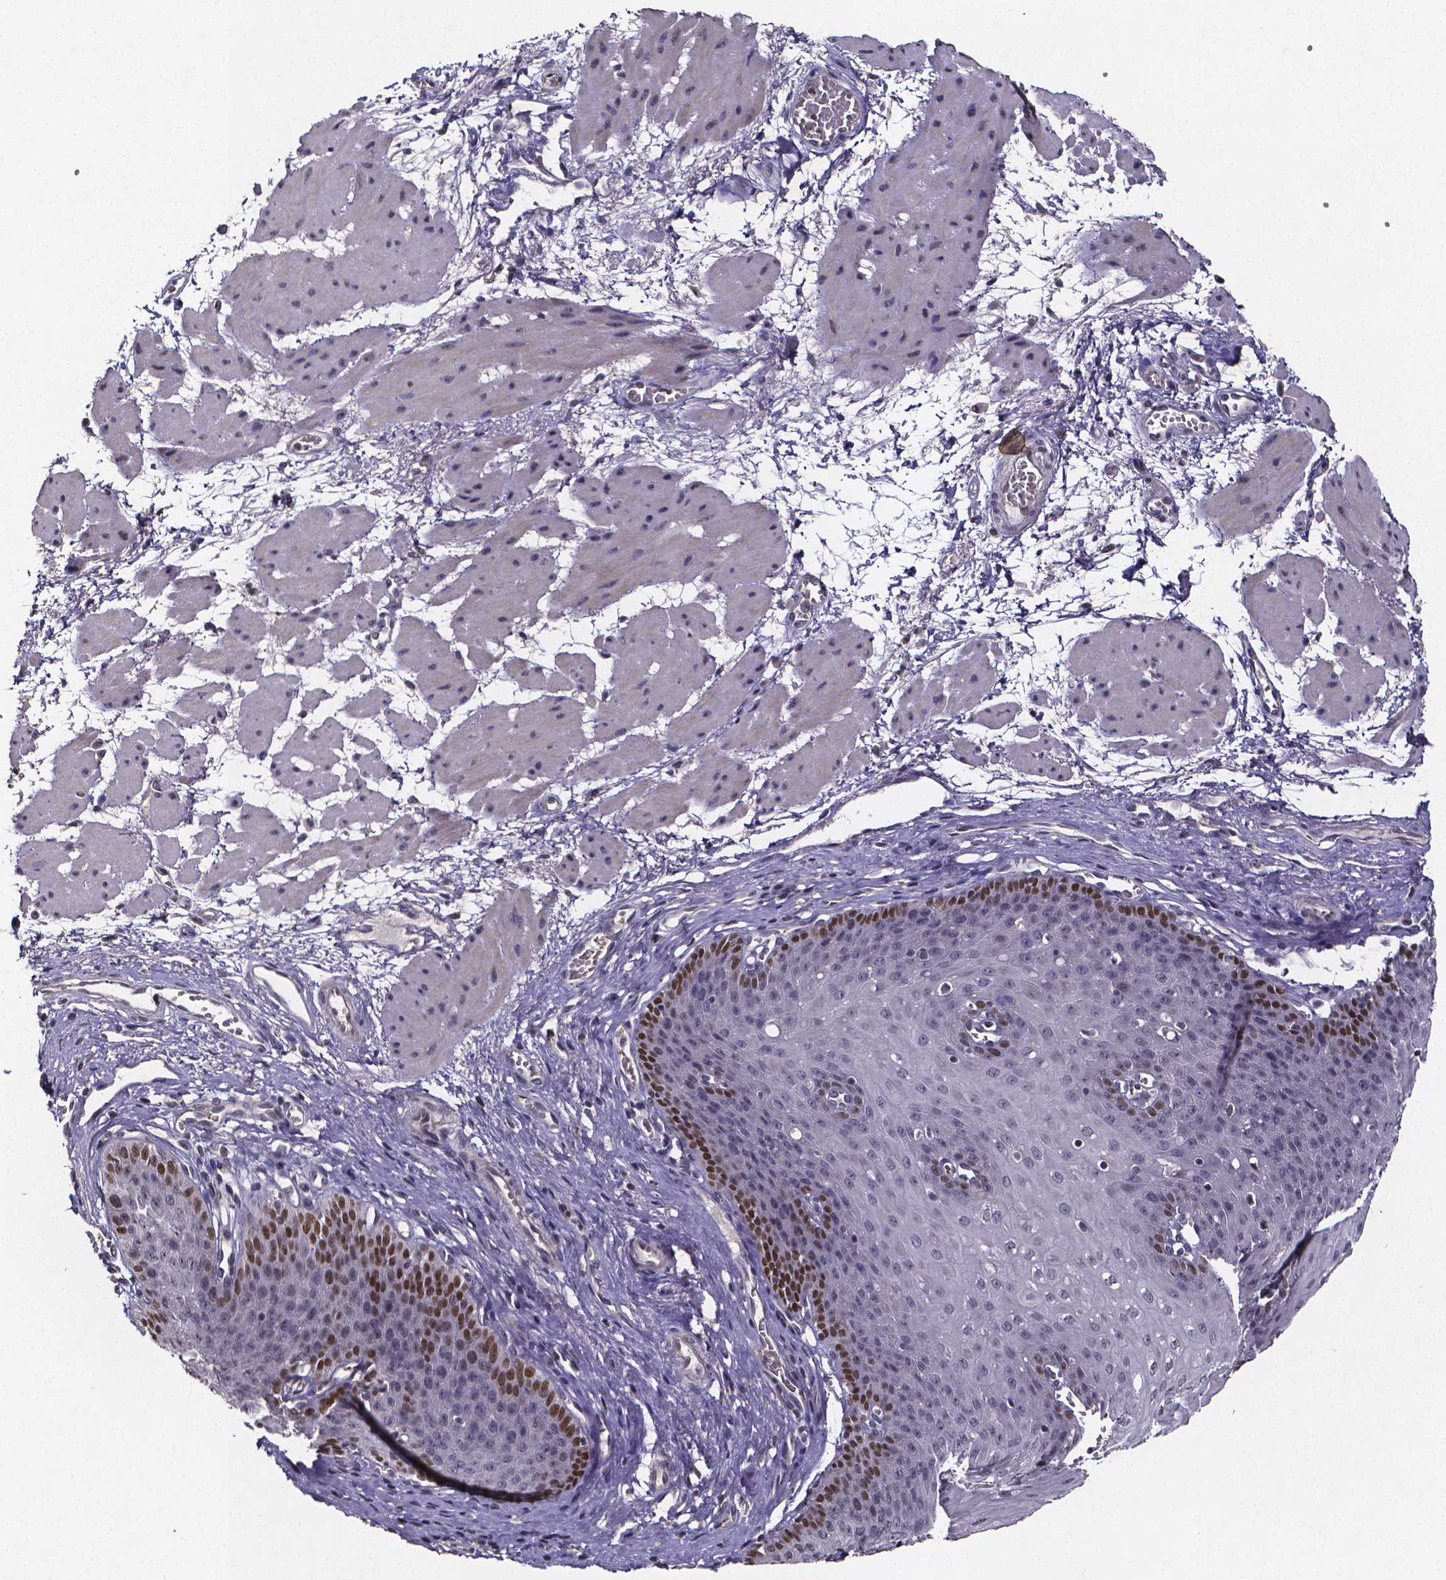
{"staining": {"intensity": "strong", "quantity": "<25%", "location": "nuclear"}, "tissue": "esophagus", "cell_type": "Squamous epithelial cells", "image_type": "normal", "snomed": [{"axis": "morphology", "description": "Normal tissue, NOS"}, {"axis": "topography", "description": "Esophagus"}], "caption": "High-power microscopy captured an immunohistochemistry (IHC) image of unremarkable esophagus, revealing strong nuclear positivity in approximately <25% of squamous epithelial cells. The staining was performed using DAB (3,3'-diaminobenzidine), with brown indicating positive protein expression. Nuclei are stained blue with hematoxylin.", "gene": "TP73", "patient": {"sex": "male", "age": 71}}